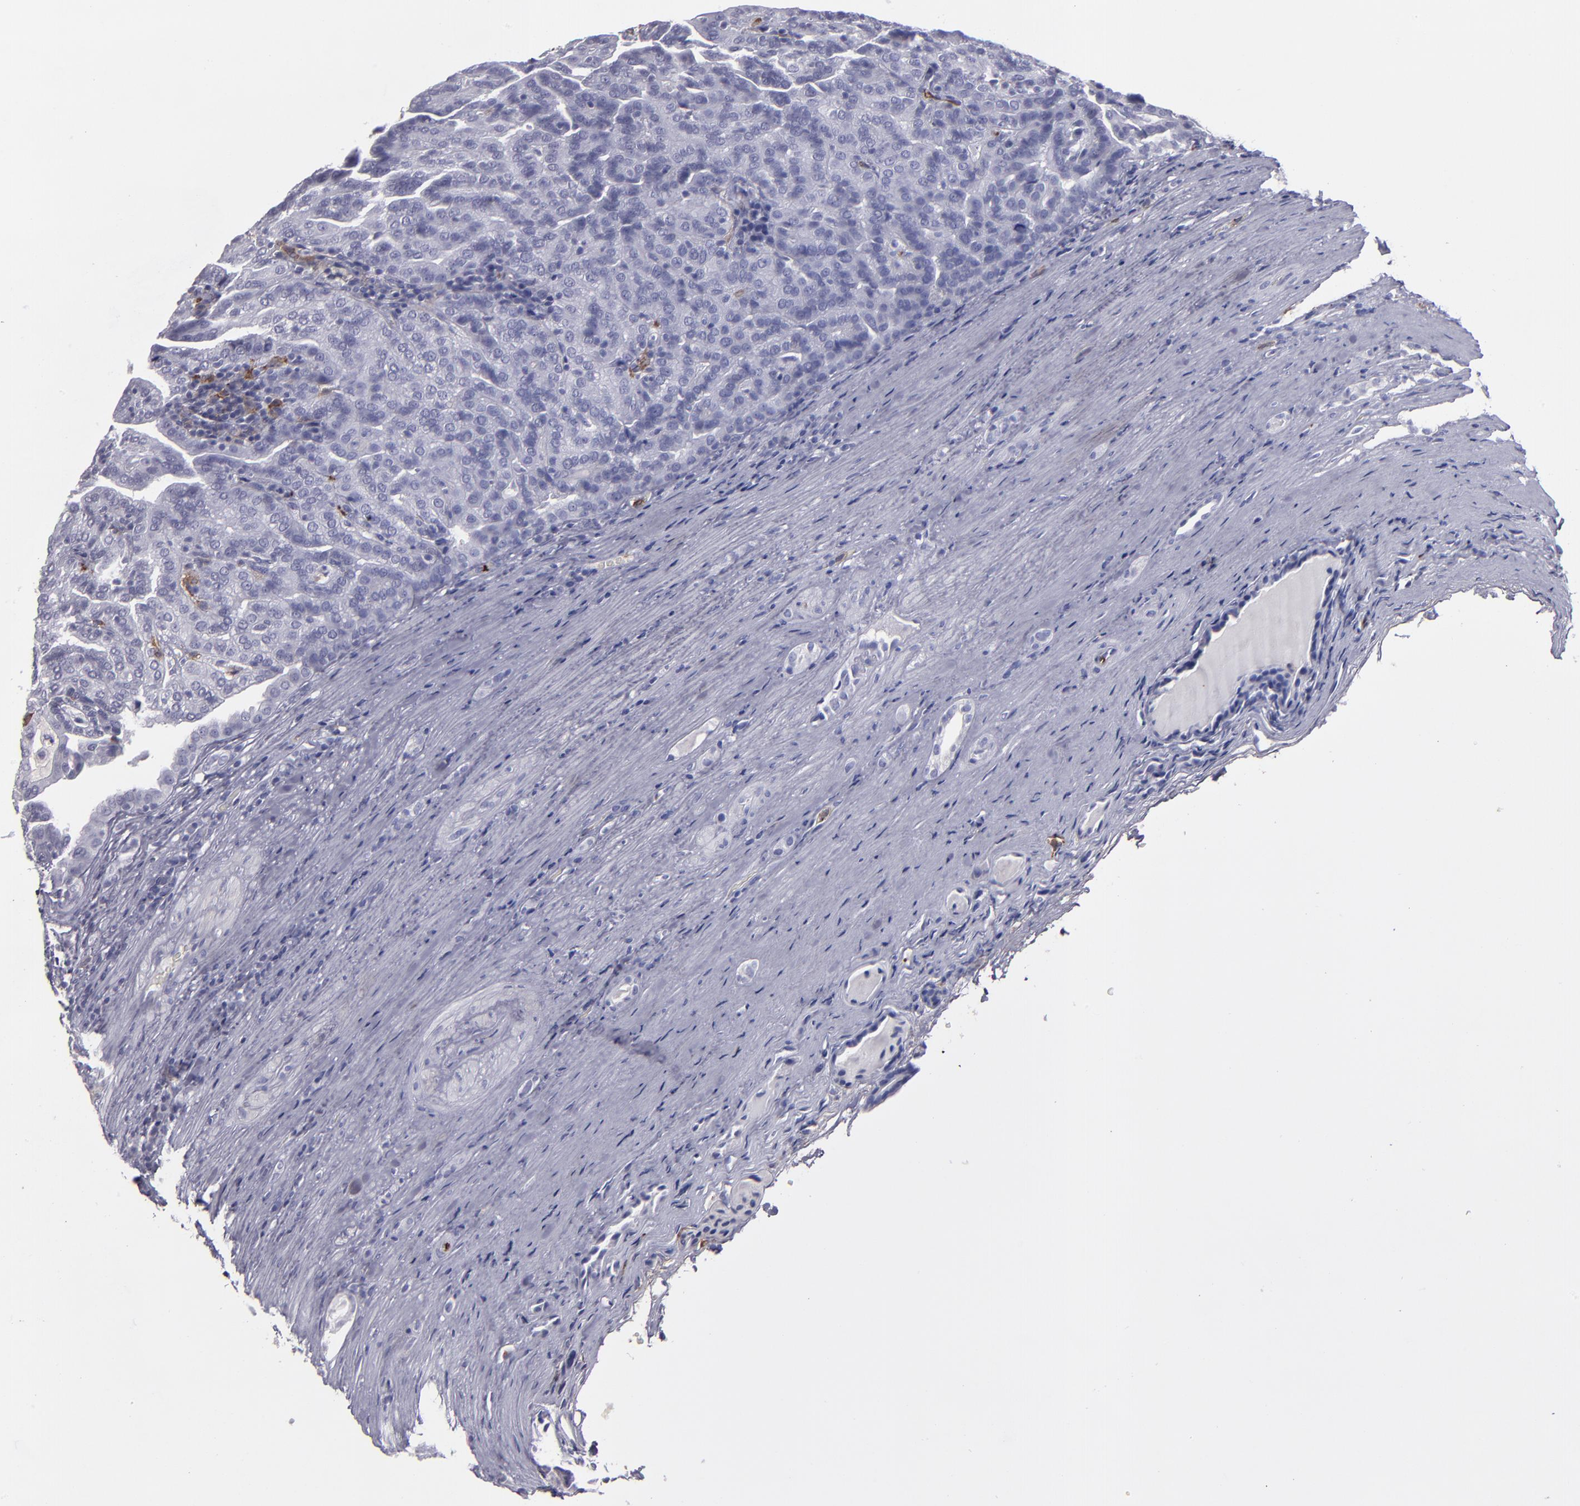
{"staining": {"intensity": "negative", "quantity": "none", "location": "none"}, "tissue": "renal cancer", "cell_type": "Tumor cells", "image_type": "cancer", "snomed": [{"axis": "morphology", "description": "Adenocarcinoma, NOS"}, {"axis": "topography", "description": "Kidney"}], "caption": "Tumor cells are negative for protein expression in human renal cancer.", "gene": "CD36", "patient": {"sex": "male", "age": 61}}